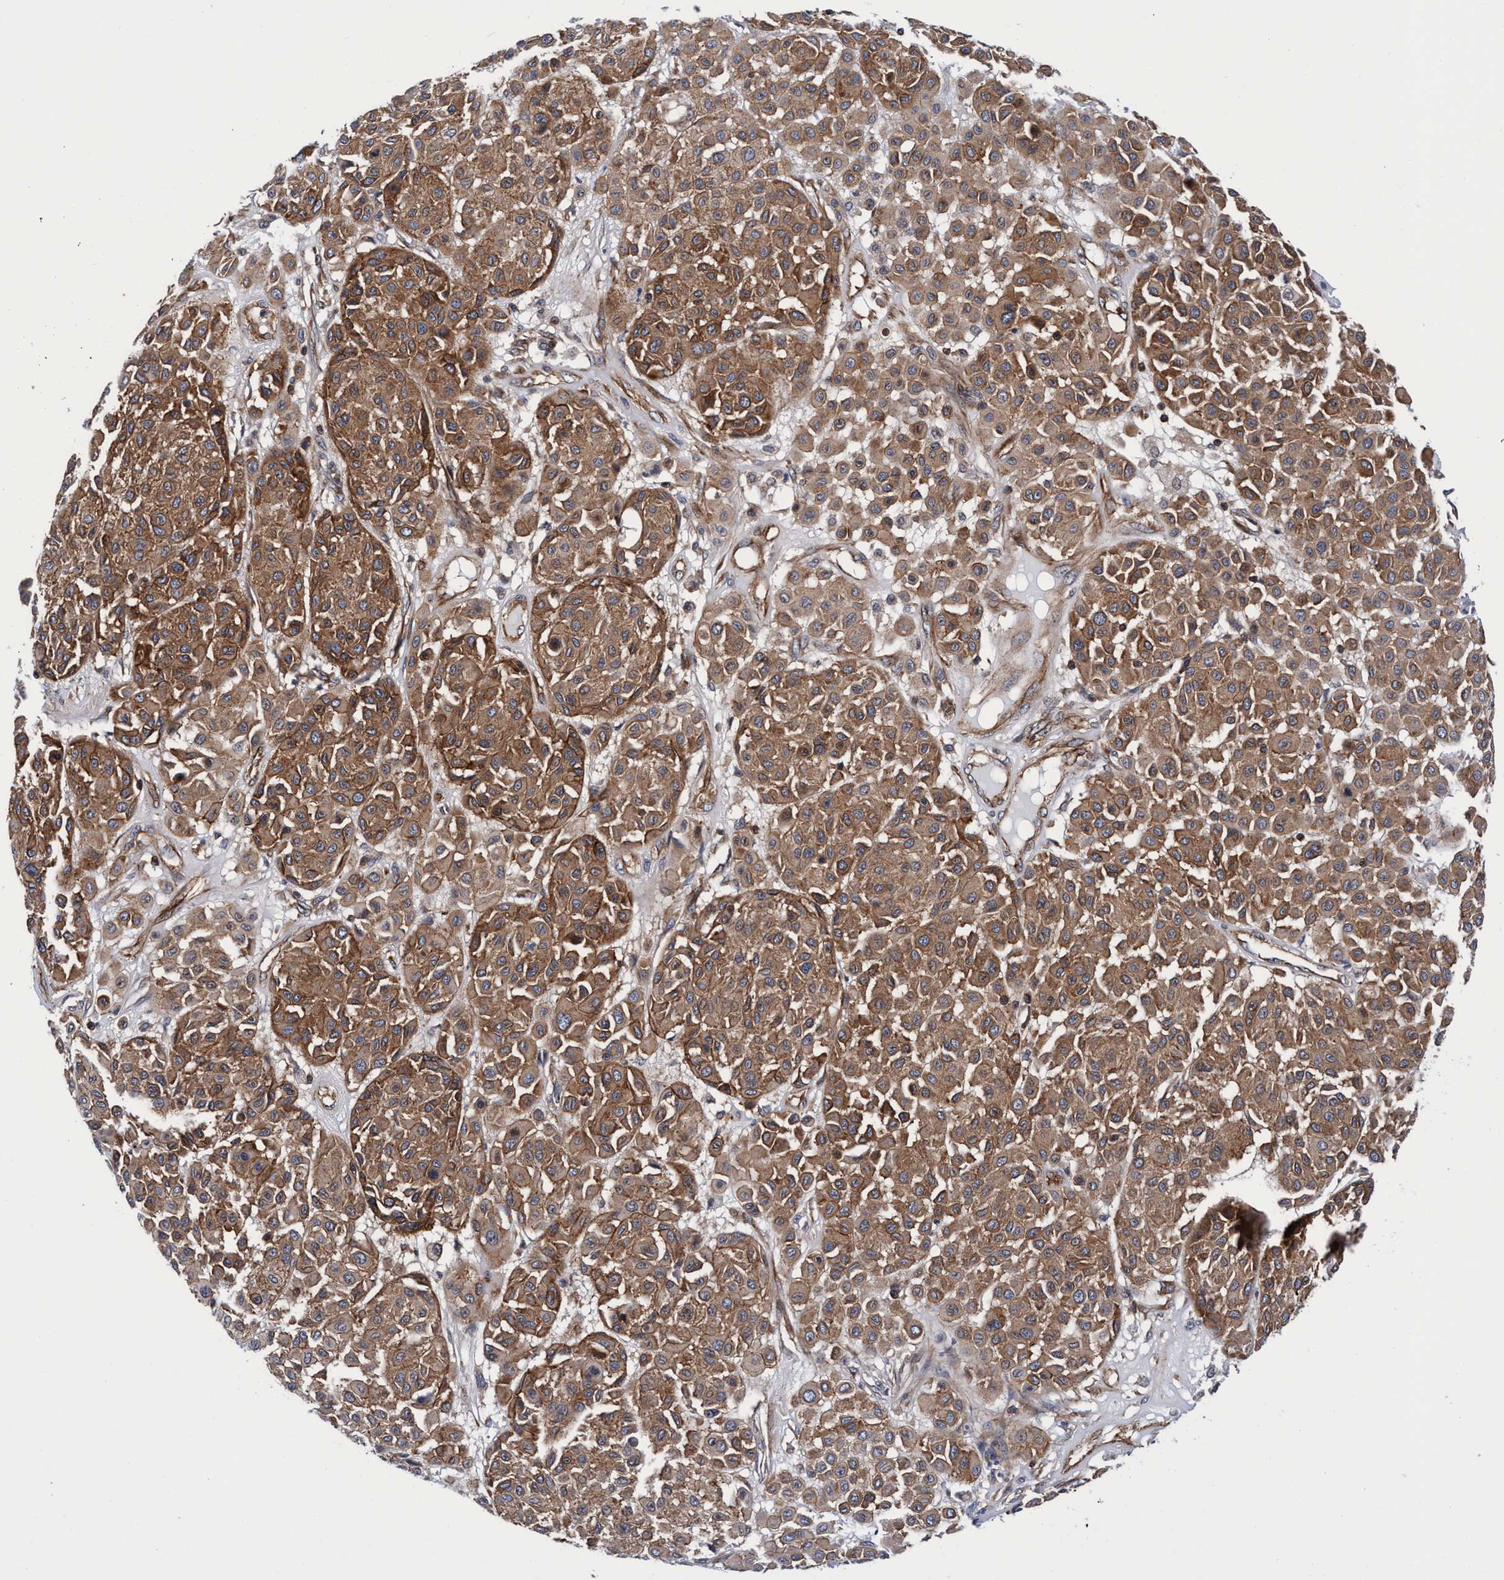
{"staining": {"intensity": "moderate", "quantity": ">75%", "location": "cytoplasmic/membranous"}, "tissue": "melanoma", "cell_type": "Tumor cells", "image_type": "cancer", "snomed": [{"axis": "morphology", "description": "Malignant melanoma, Metastatic site"}, {"axis": "topography", "description": "Soft tissue"}], "caption": "Protein staining by immunohistochemistry displays moderate cytoplasmic/membranous expression in approximately >75% of tumor cells in malignant melanoma (metastatic site).", "gene": "MCM3AP", "patient": {"sex": "male", "age": 41}}